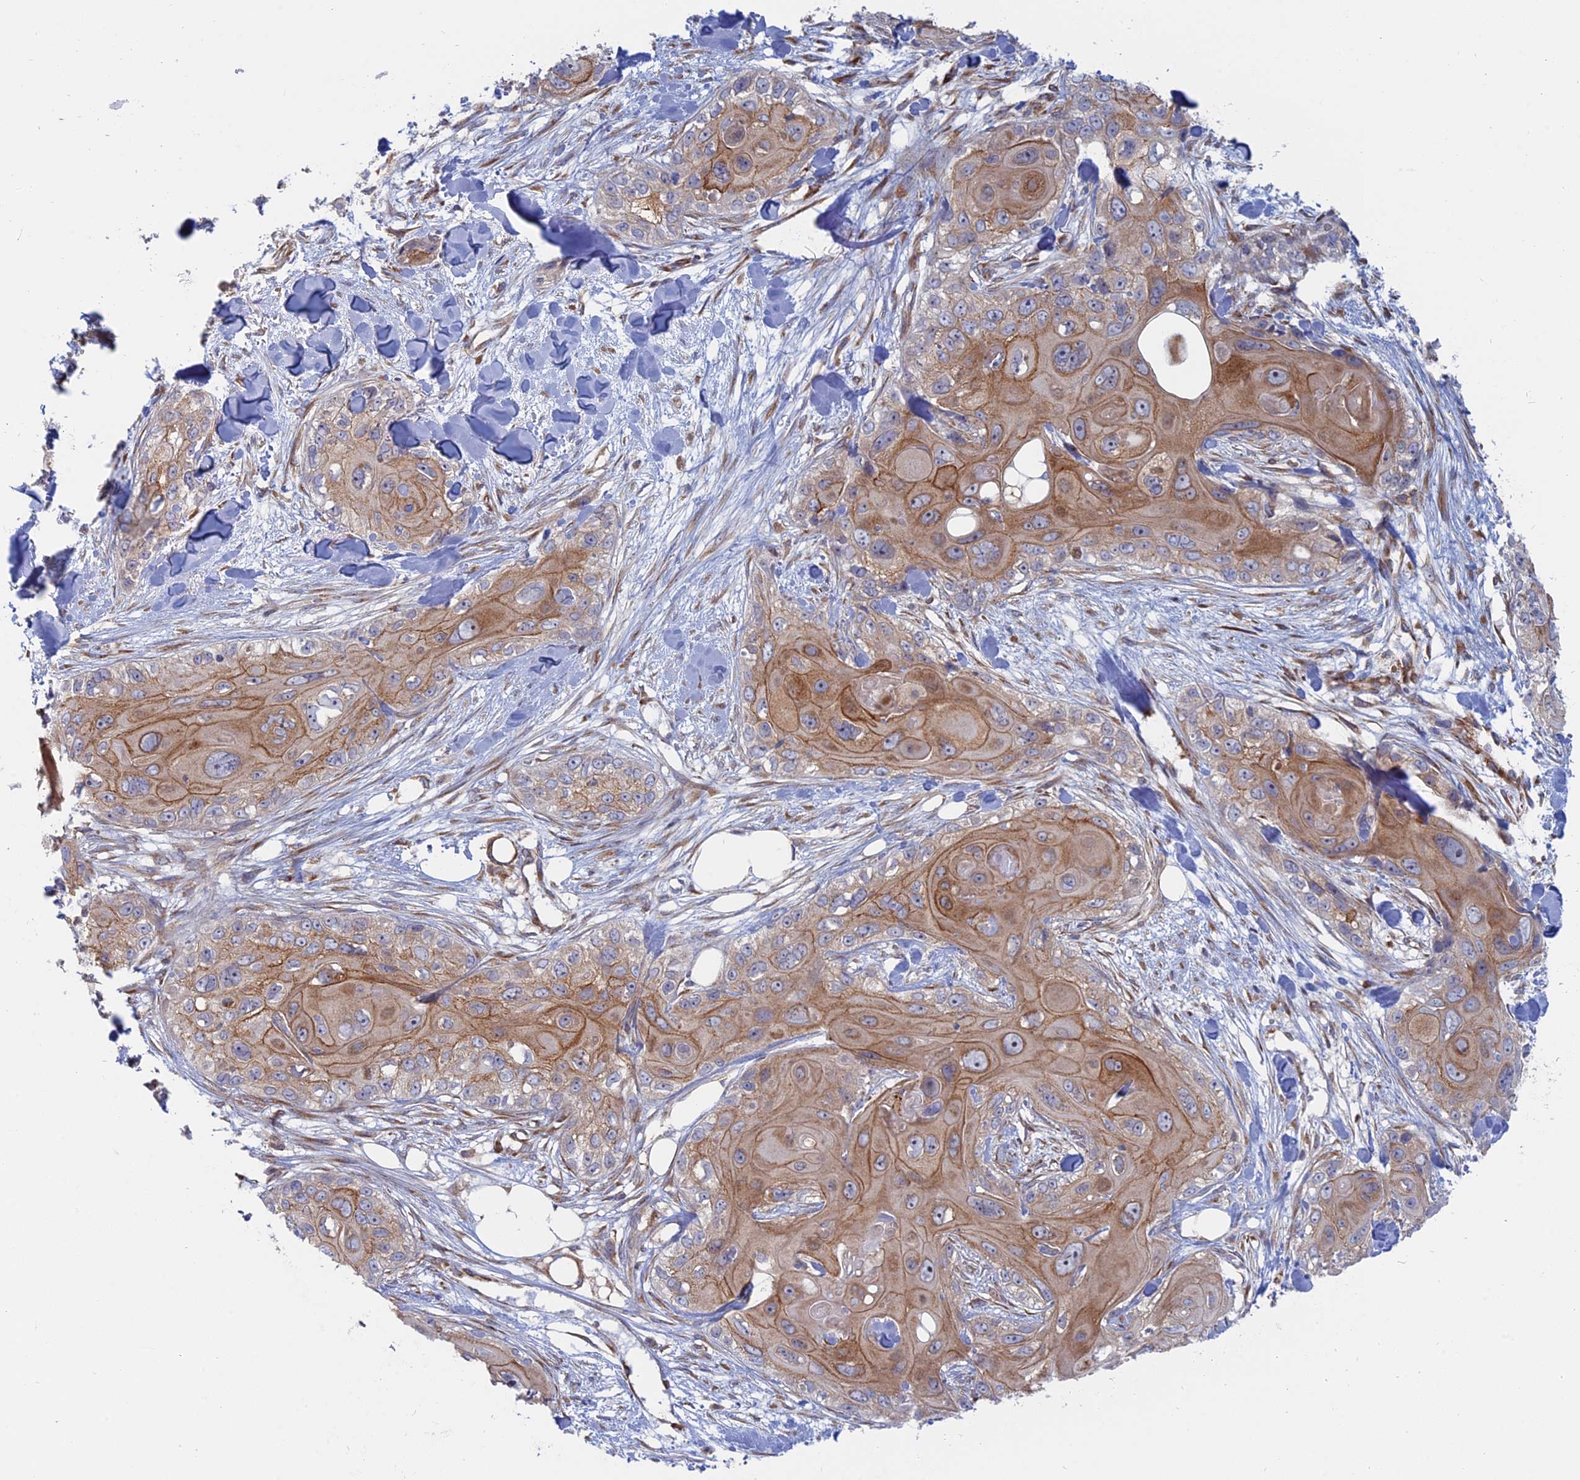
{"staining": {"intensity": "moderate", "quantity": "25%-75%", "location": "cytoplasmic/membranous"}, "tissue": "skin cancer", "cell_type": "Tumor cells", "image_type": "cancer", "snomed": [{"axis": "morphology", "description": "Normal tissue, NOS"}, {"axis": "morphology", "description": "Squamous cell carcinoma, NOS"}, {"axis": "topography", "description": "Skin"}], "caption": "DAB immunohistochemical staining of squamous cell carcinoma (skin) reveals moderate cytoplasmic/membranous protein staining in approximately 25%-75% of tumor cells.", "gene": "TBC1D30", "patient": {"sex": "male", "age": 72}}